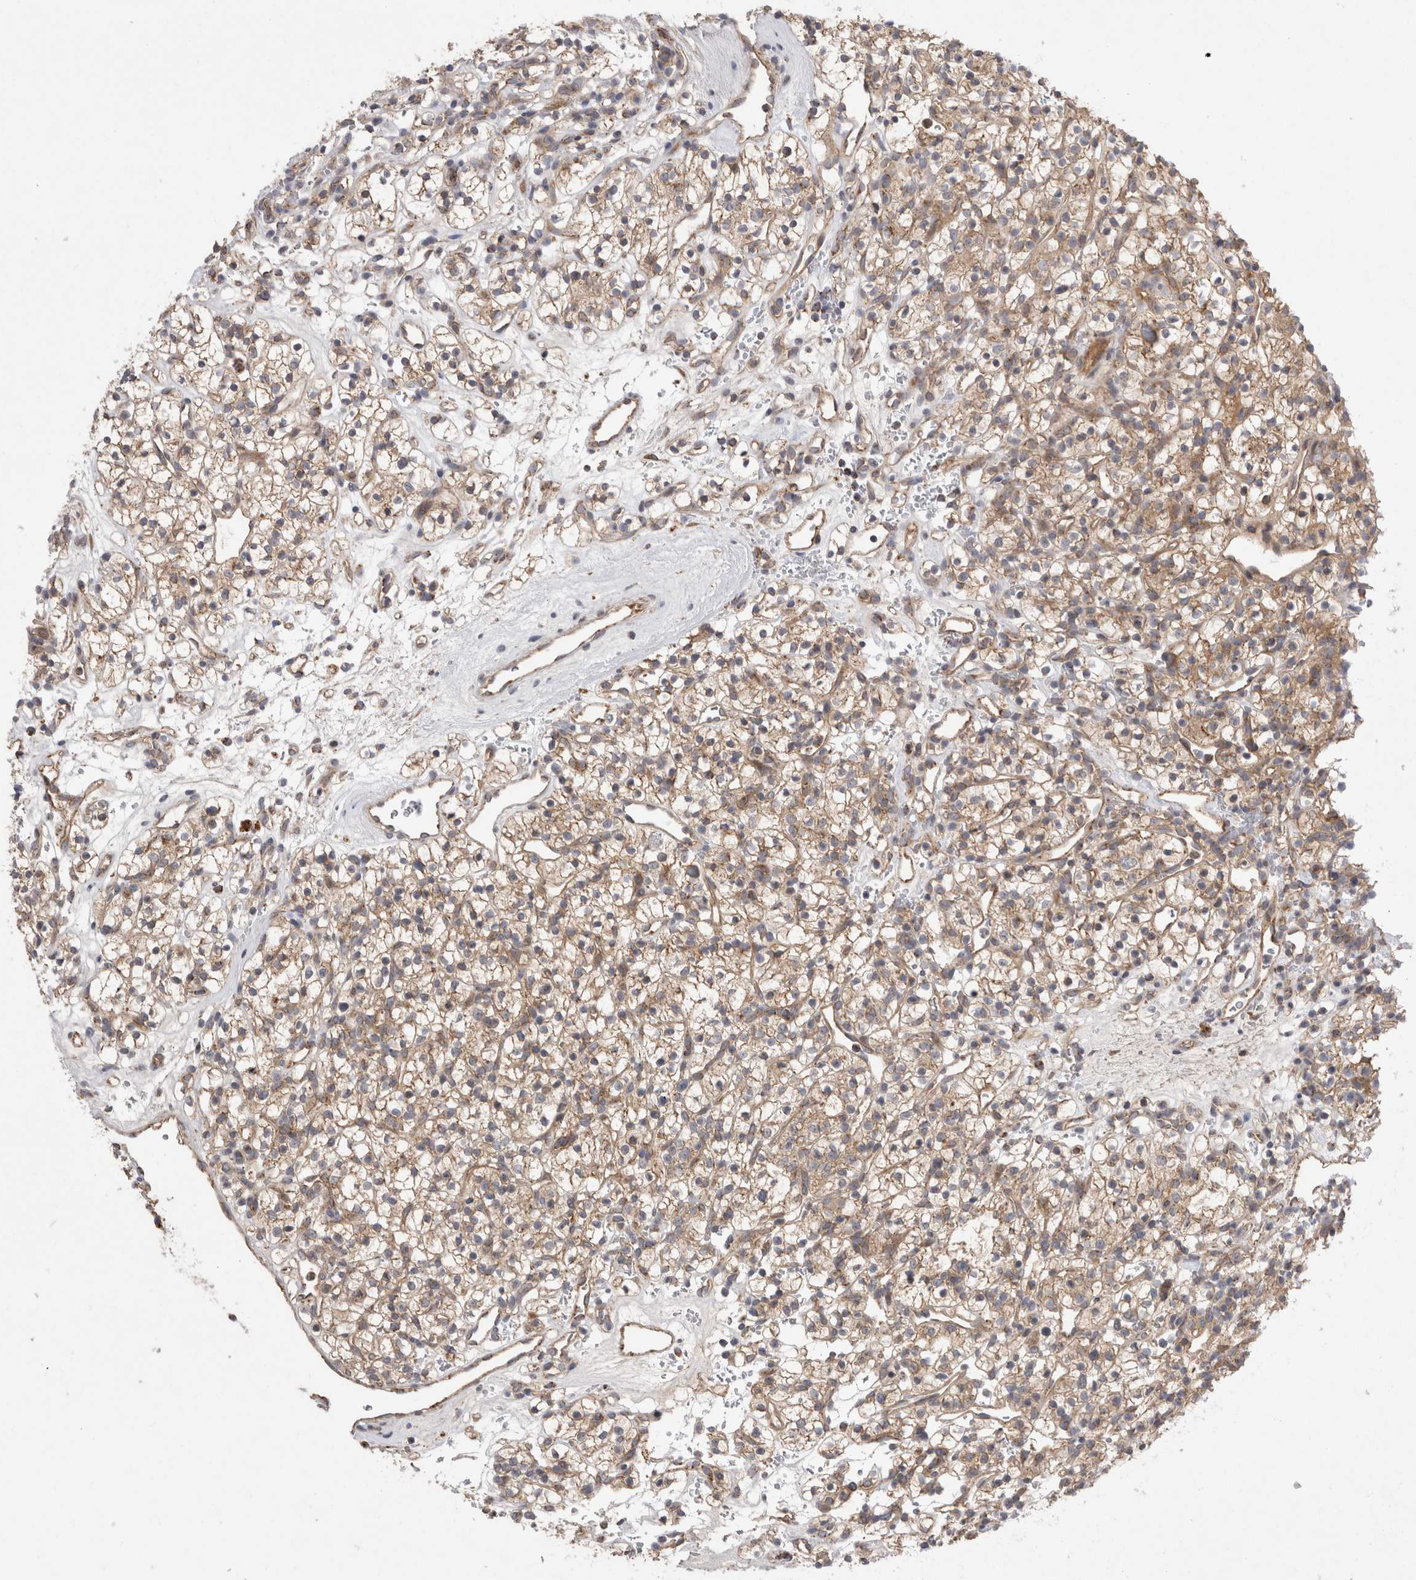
{"staining": {"intensity": "moderate", "quantity": ">75%", "location": "cytoplasmic/membranous"}, "tissue": "renal cancer", "cell_type": "Tumor cells", "image_type": "cancer", "snomed": [{"axis": "morphology", "description": "Adenocarcinoma, NOS"}, {"axis": "topography", "description": "Kidney"}], "caption": "Immunohistochemical staining of renal cancer (adenocarcinoma) exhibits medium levels of moderate cytoplasmic/membranous protein expression in about >75% of tumor cells.", "gene": "DARS2", "patient": {"sex": "female", "age": 57}}